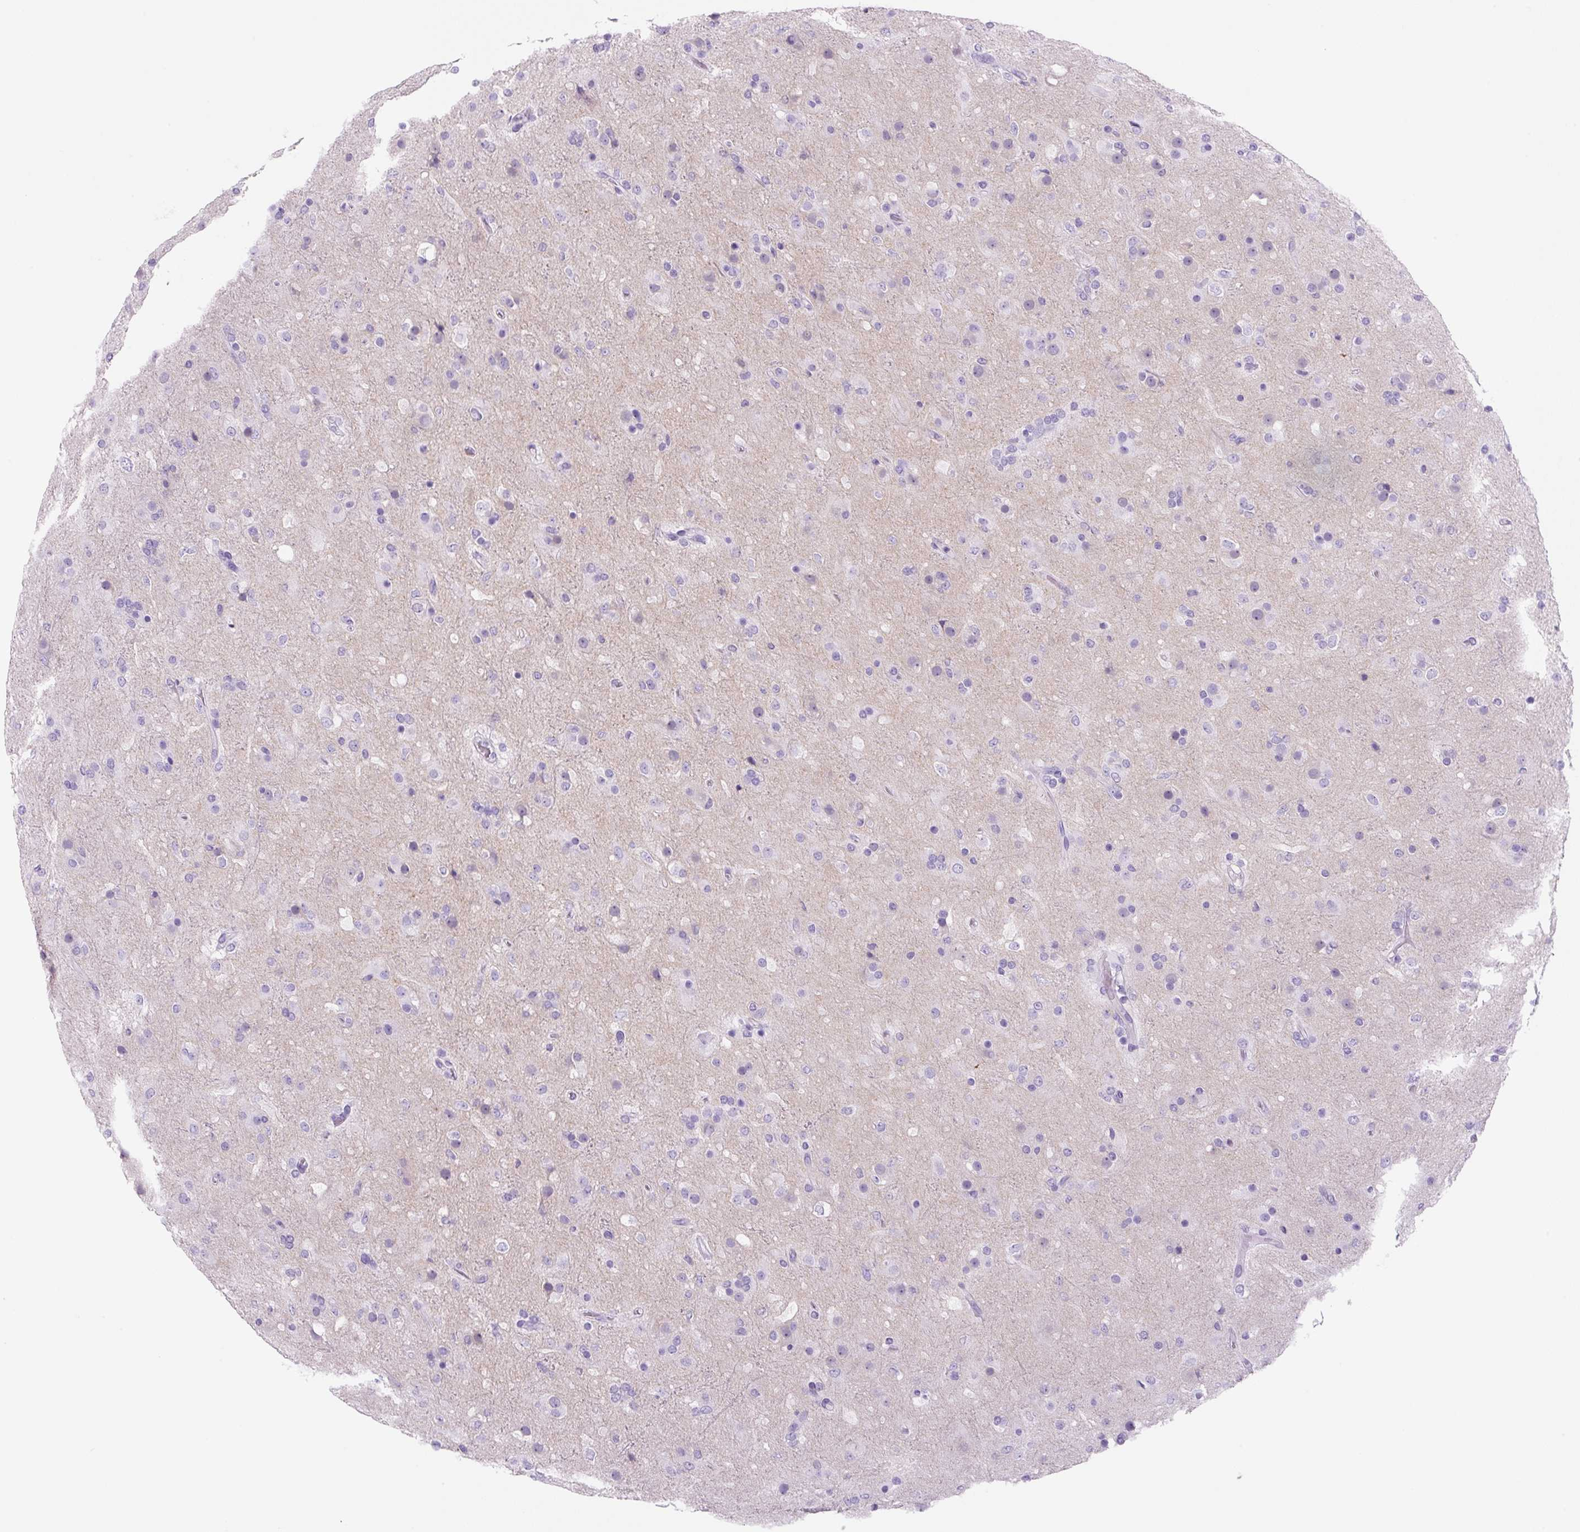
{"staining": {"intensity": "negative", "quantity": "none", "location": "none"}, "tissue": "glioma", "cell_type": "Tumor cells", "image_type": "cancer", "snomed": [{"axis": "morphology", "description": "Glioma, malignant, Low grade"}, {"axis": "topography", "description": "Brain"}], "caption": "Tumor cells show no significant protein staining in malignant glioma (low-grade).", "gene": "PRRT1", "patient": {"sex": "male", "age": 65}}